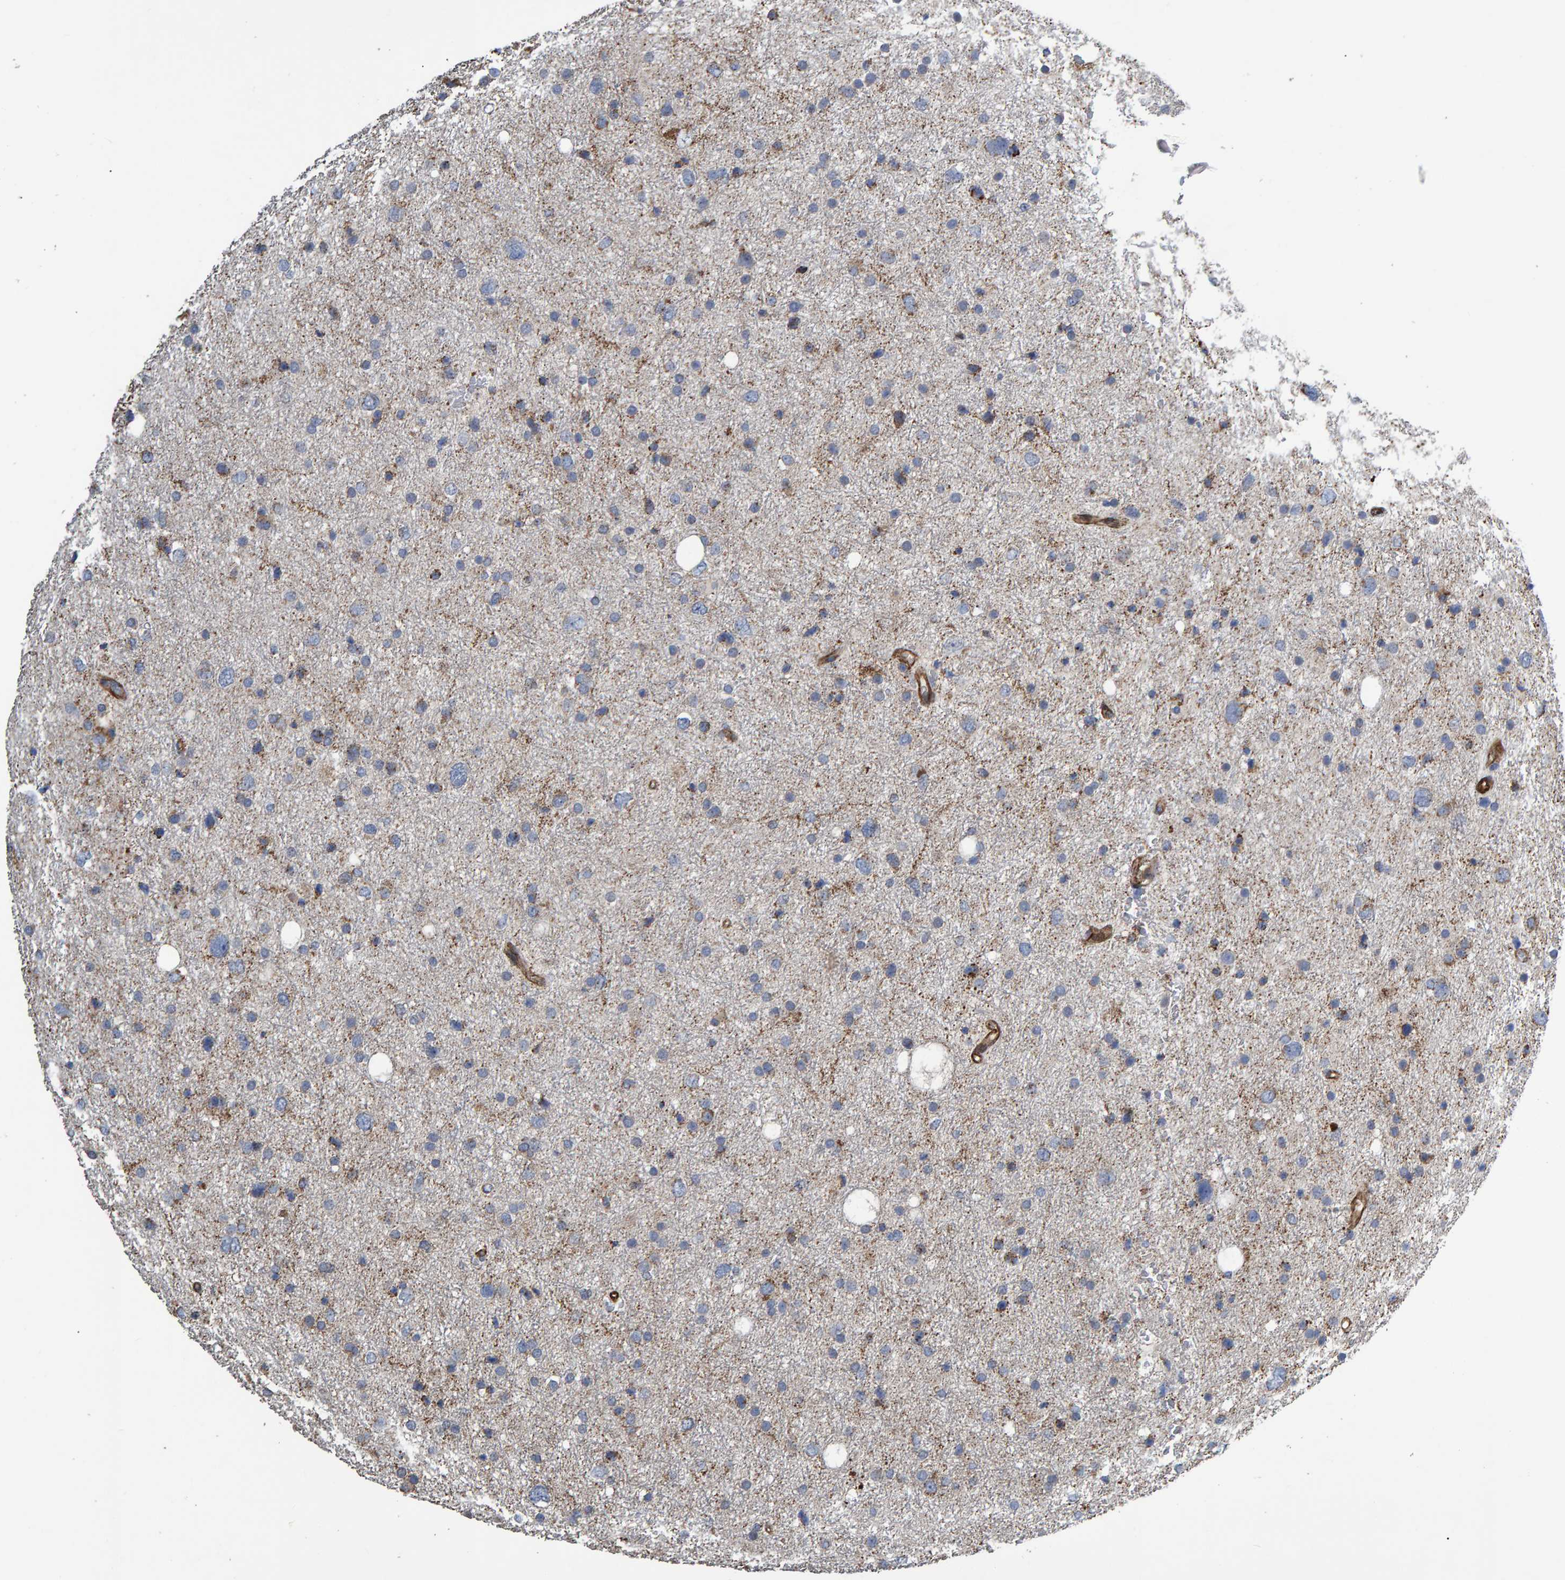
{"staining": {"intensity": "weak", "quantity": "<25%", "location": "cytoplasmic/membranous"}, "tissue": "glioma", "cell_type": "Tumor cells", "image_type": "cancer", "snomed": [{"axis": "morphology", "description": "Glioma, malignant, Low grade"}, {"axis": "topography", "description": "Brain"}], "caption": "Immunohistochemistry image of malignant glioma (low-grade) stained for a protein (brown), which displays no positivity in tumor cells.", "gene": "SLIT2", "patient": {"sex": "female", "age": 37}}